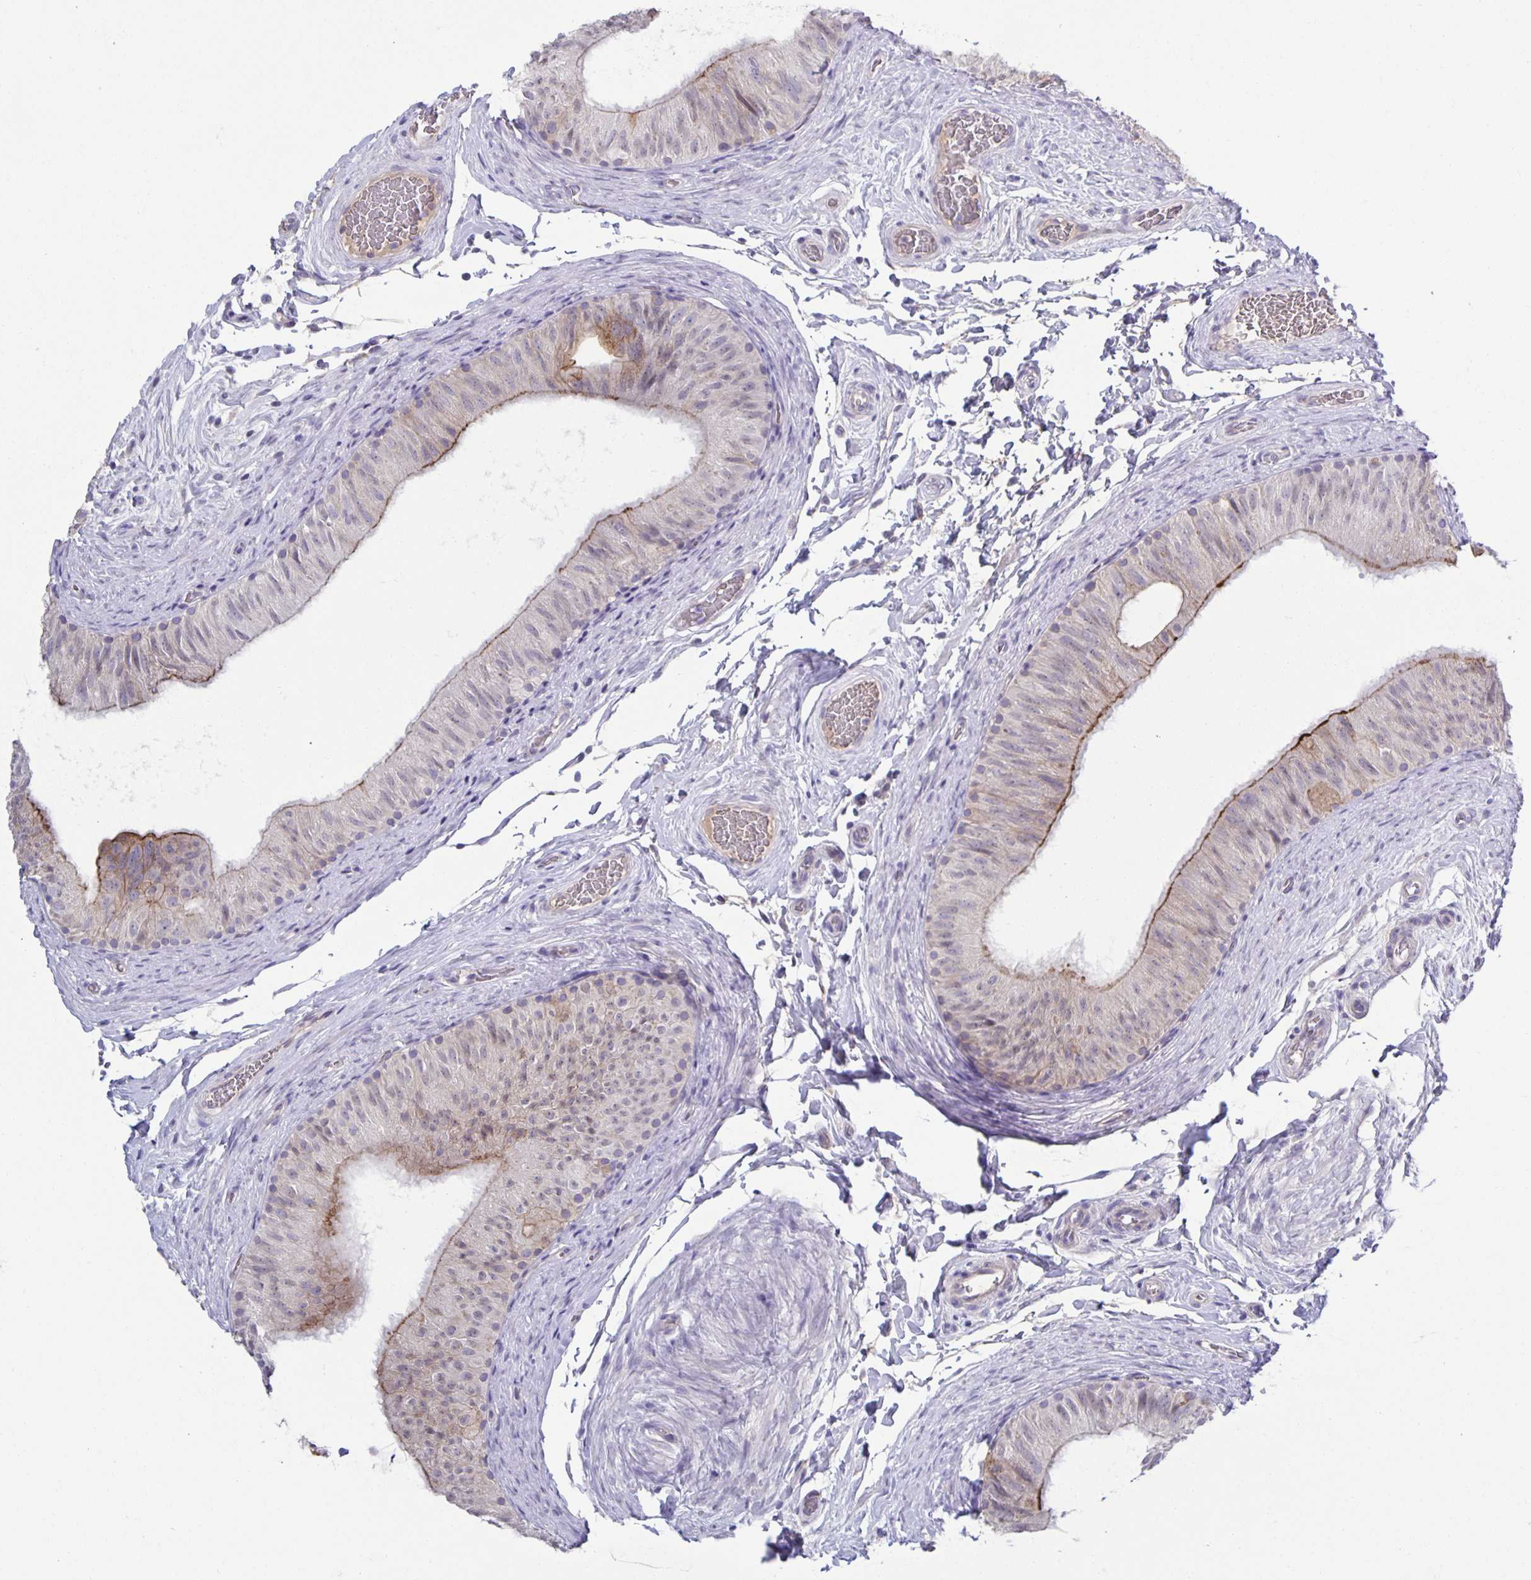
{"staining": {"intensity": "moderate", "quantity": "<25%", "location": "cytoplasmic/membranous"}, "tissue": "epididymis", "cell_type": "Glandular cells", "image_type": "normal", "snomed": [{"axis": "morphology", "description": "Normal tissue, NOS"}, {"axis": "topography", "description": "Epididymis, spermatic cord, NOS"}, {"axis": "topography", "description": "Epididymis"}], "caption": "Immunohistochemistry (IHC) staining of unremarkable epididymis, which exhibits low levels of moderate cytoplasmic/membranous staining in approximately <25% of glandular cells indicating moderate cytoplasmic/membranous protein expression. The staining was performed using DAB (brown) for protein detection and nuclei were counterstained in hematoxylin (blue).", "gene": "PTPN3", "patient": {"sex": "male", "age": 31}}